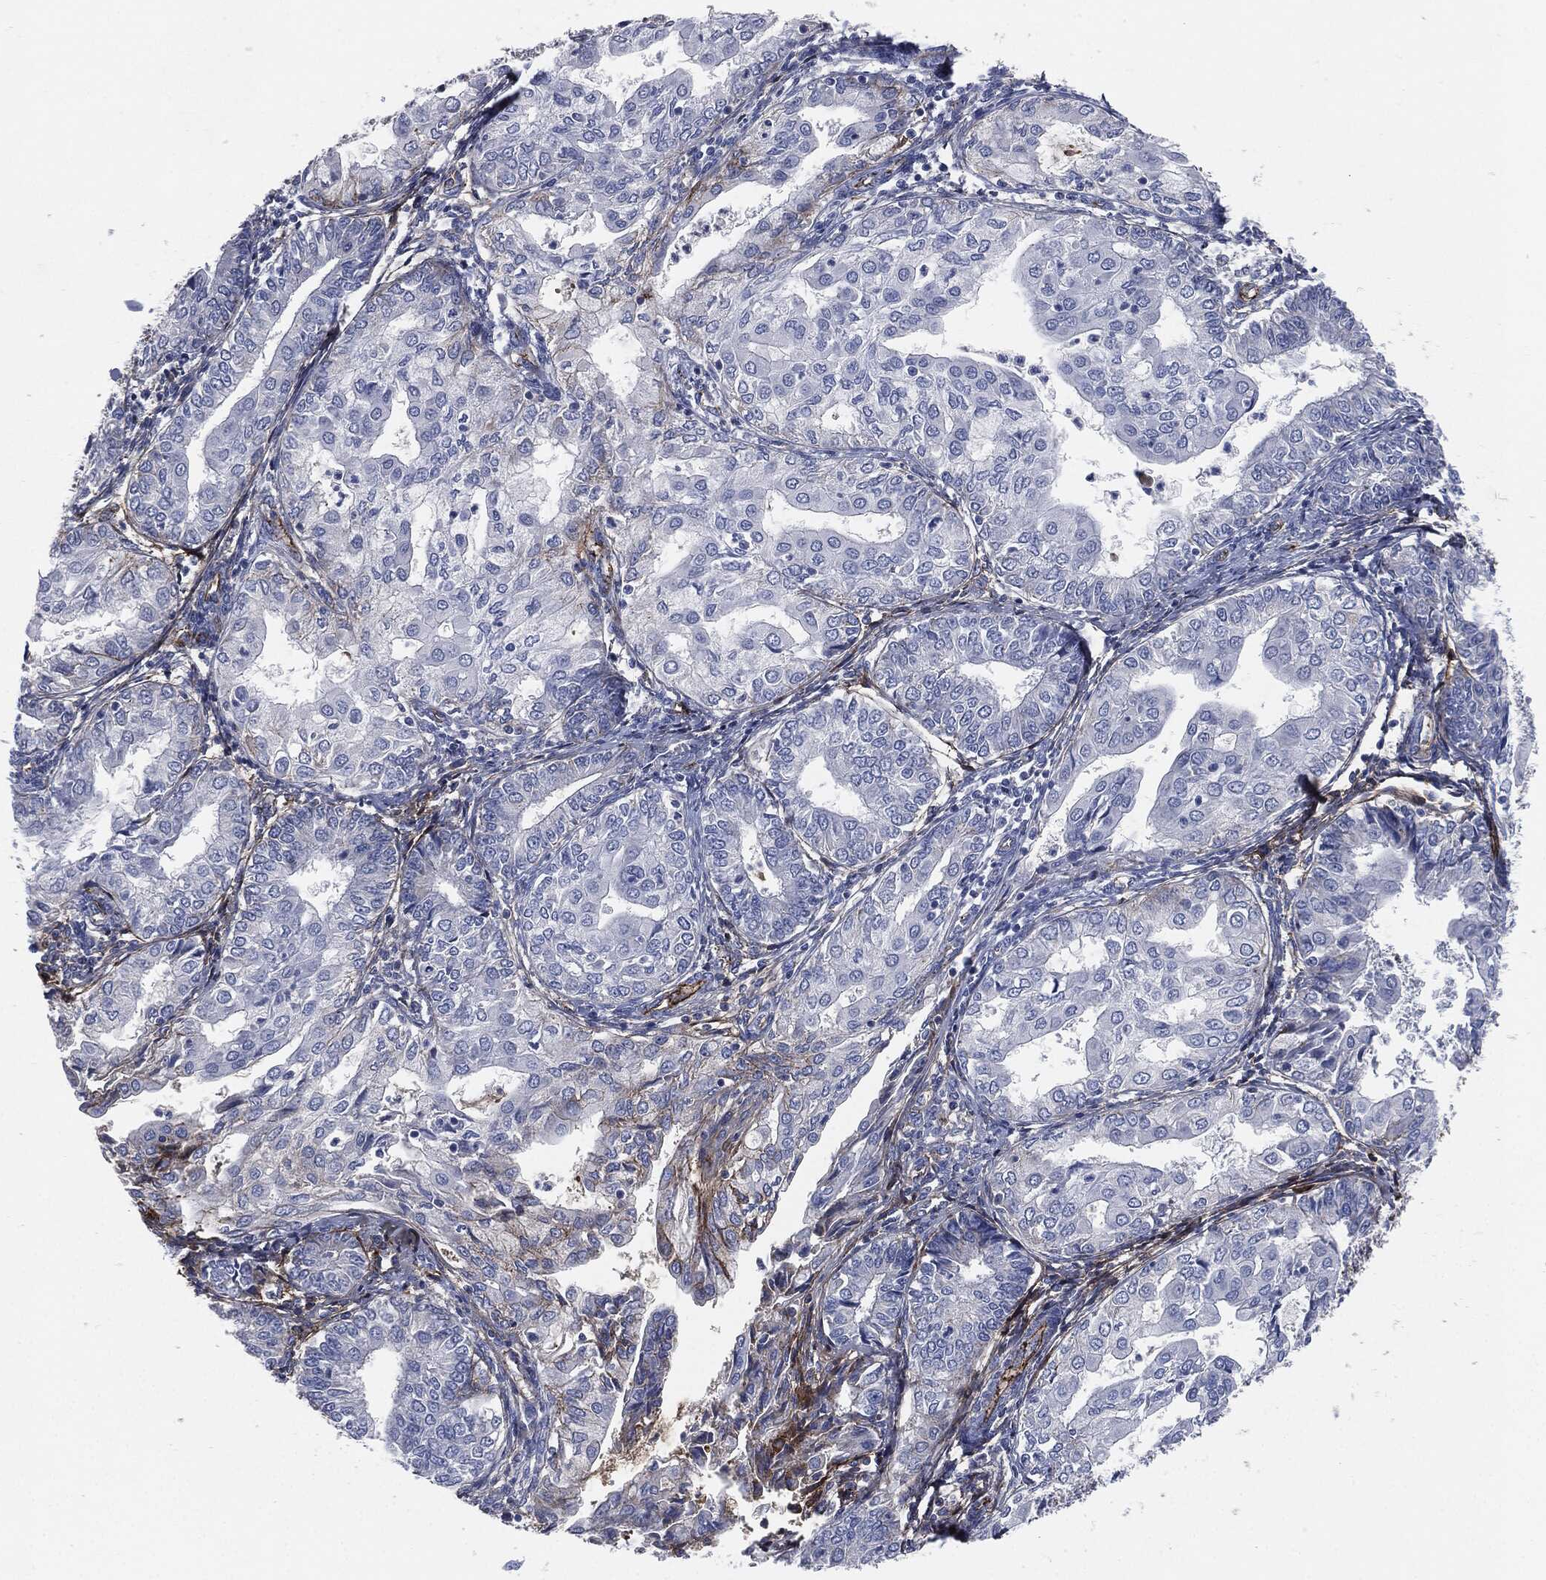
{"staining": {"intensity": "negative", "quantity": "none", "location": "none"}, "tissue": "endometrial cancer", "cell_type": "Tumor cells", "image_type": "cancer", "snomed": [{"axis": "morphology", "description": "Adenocarcinoma, NOS"}, {"axis": "topography", "description": "Endometrium"}], "caption": "Immunohistochemistry (IHC) micrograph of human adenocarcinoma (endometrial) stained for a protein (brown), which exhibits no staining in tumor cells.", "gene": "APOB", "patient": {"sex": "female", "age": 68}}